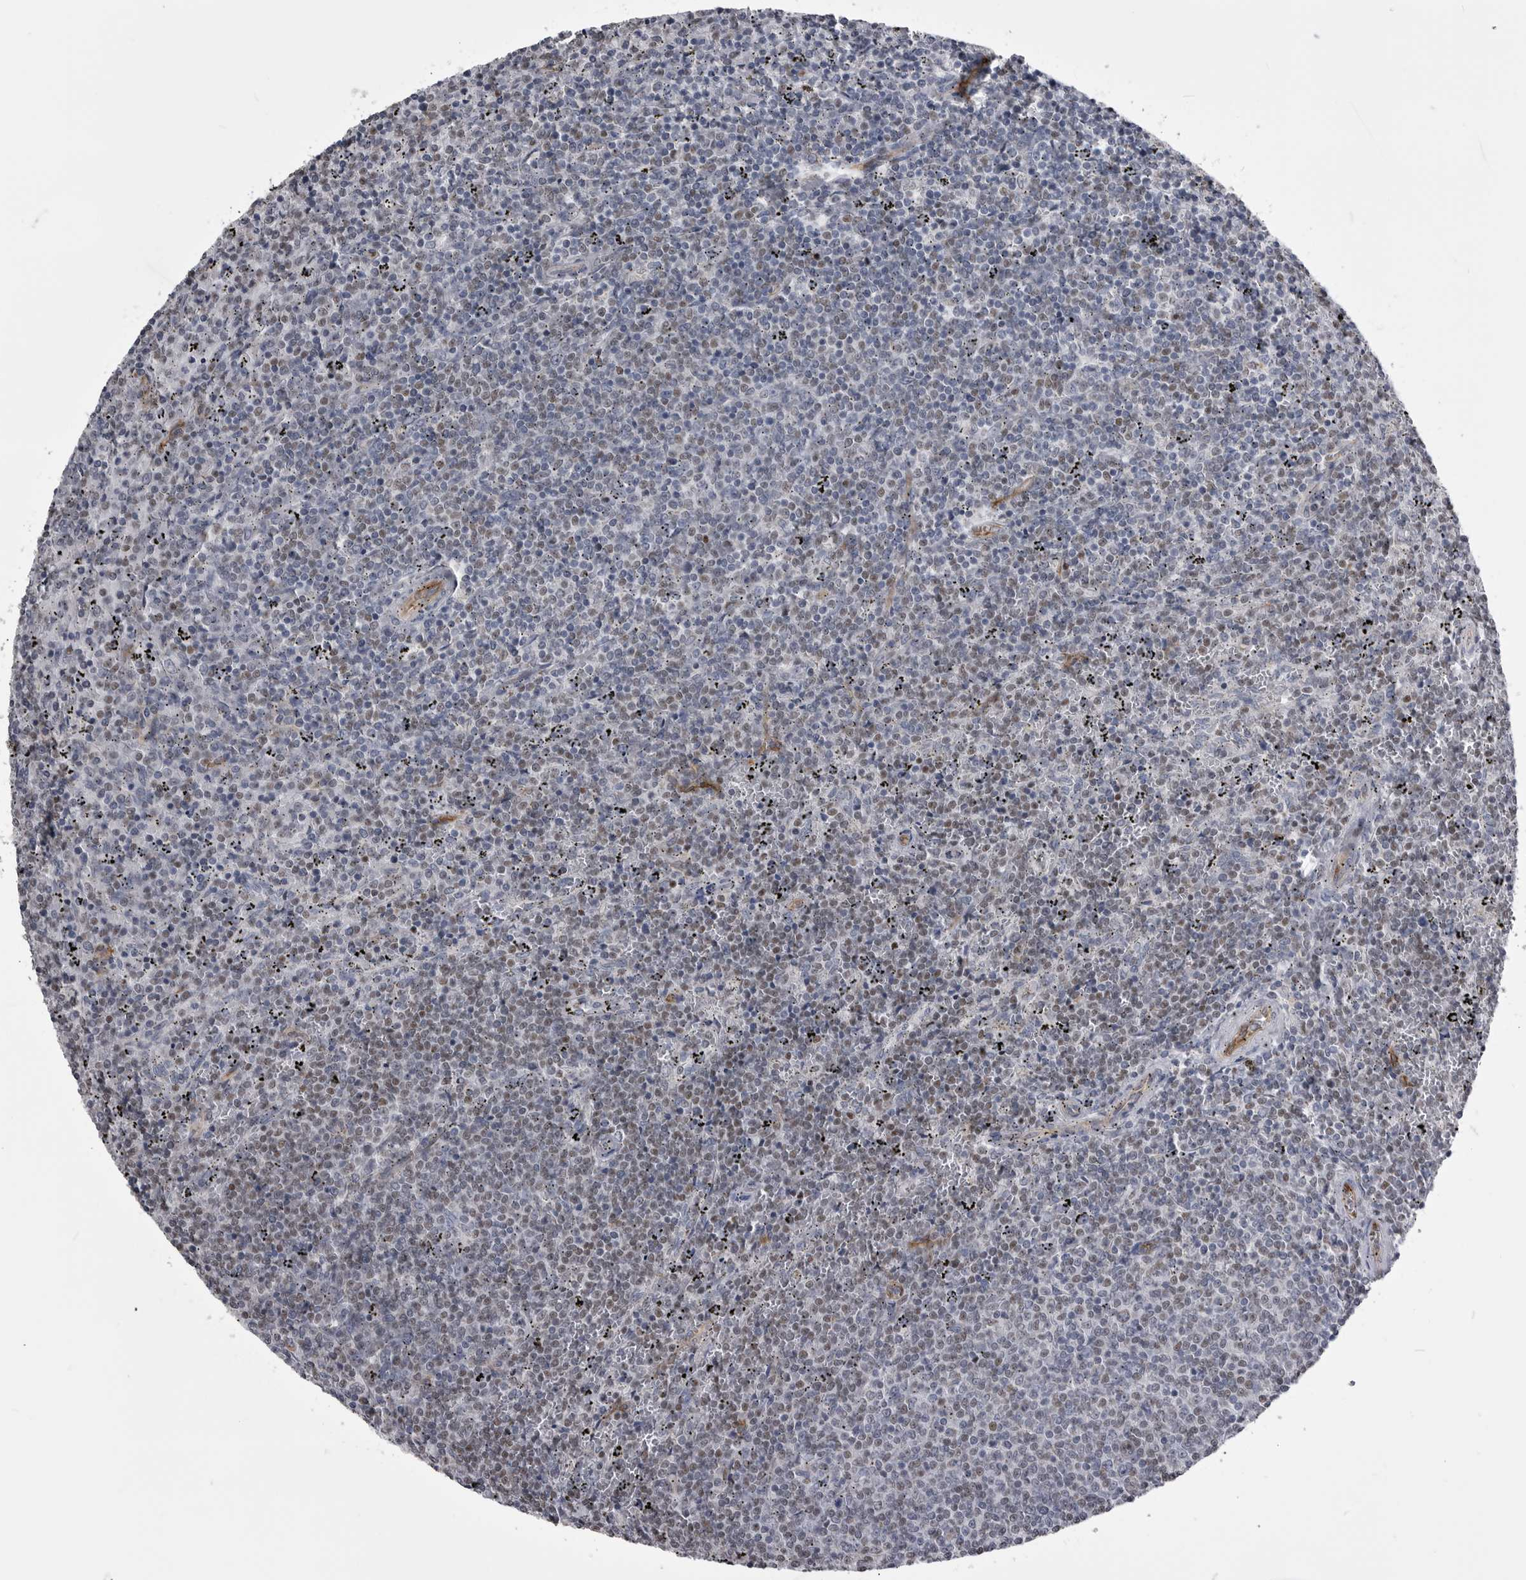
{"staining": {"intensity": "weak", "quantity": "25%-75%", "location": "nuclear"}, "tissue": "lymphoma", "cell_type": "Tumor cells", "image_type": "cancer", "snomed": [{"axis": "morphology", "description": "Malignant lymphoma, non-Hodgkin's type, Low grade"}, {"axis": "topography", "description": "Spleen"}], "caption": "There is low levels of weak nuclear expression in tumor cells of lymphoma, as demonstrated by immunohistochemical staining (brown color).", "gene": "OPLAH", "patient": {"sex": "female", "age": 50}}